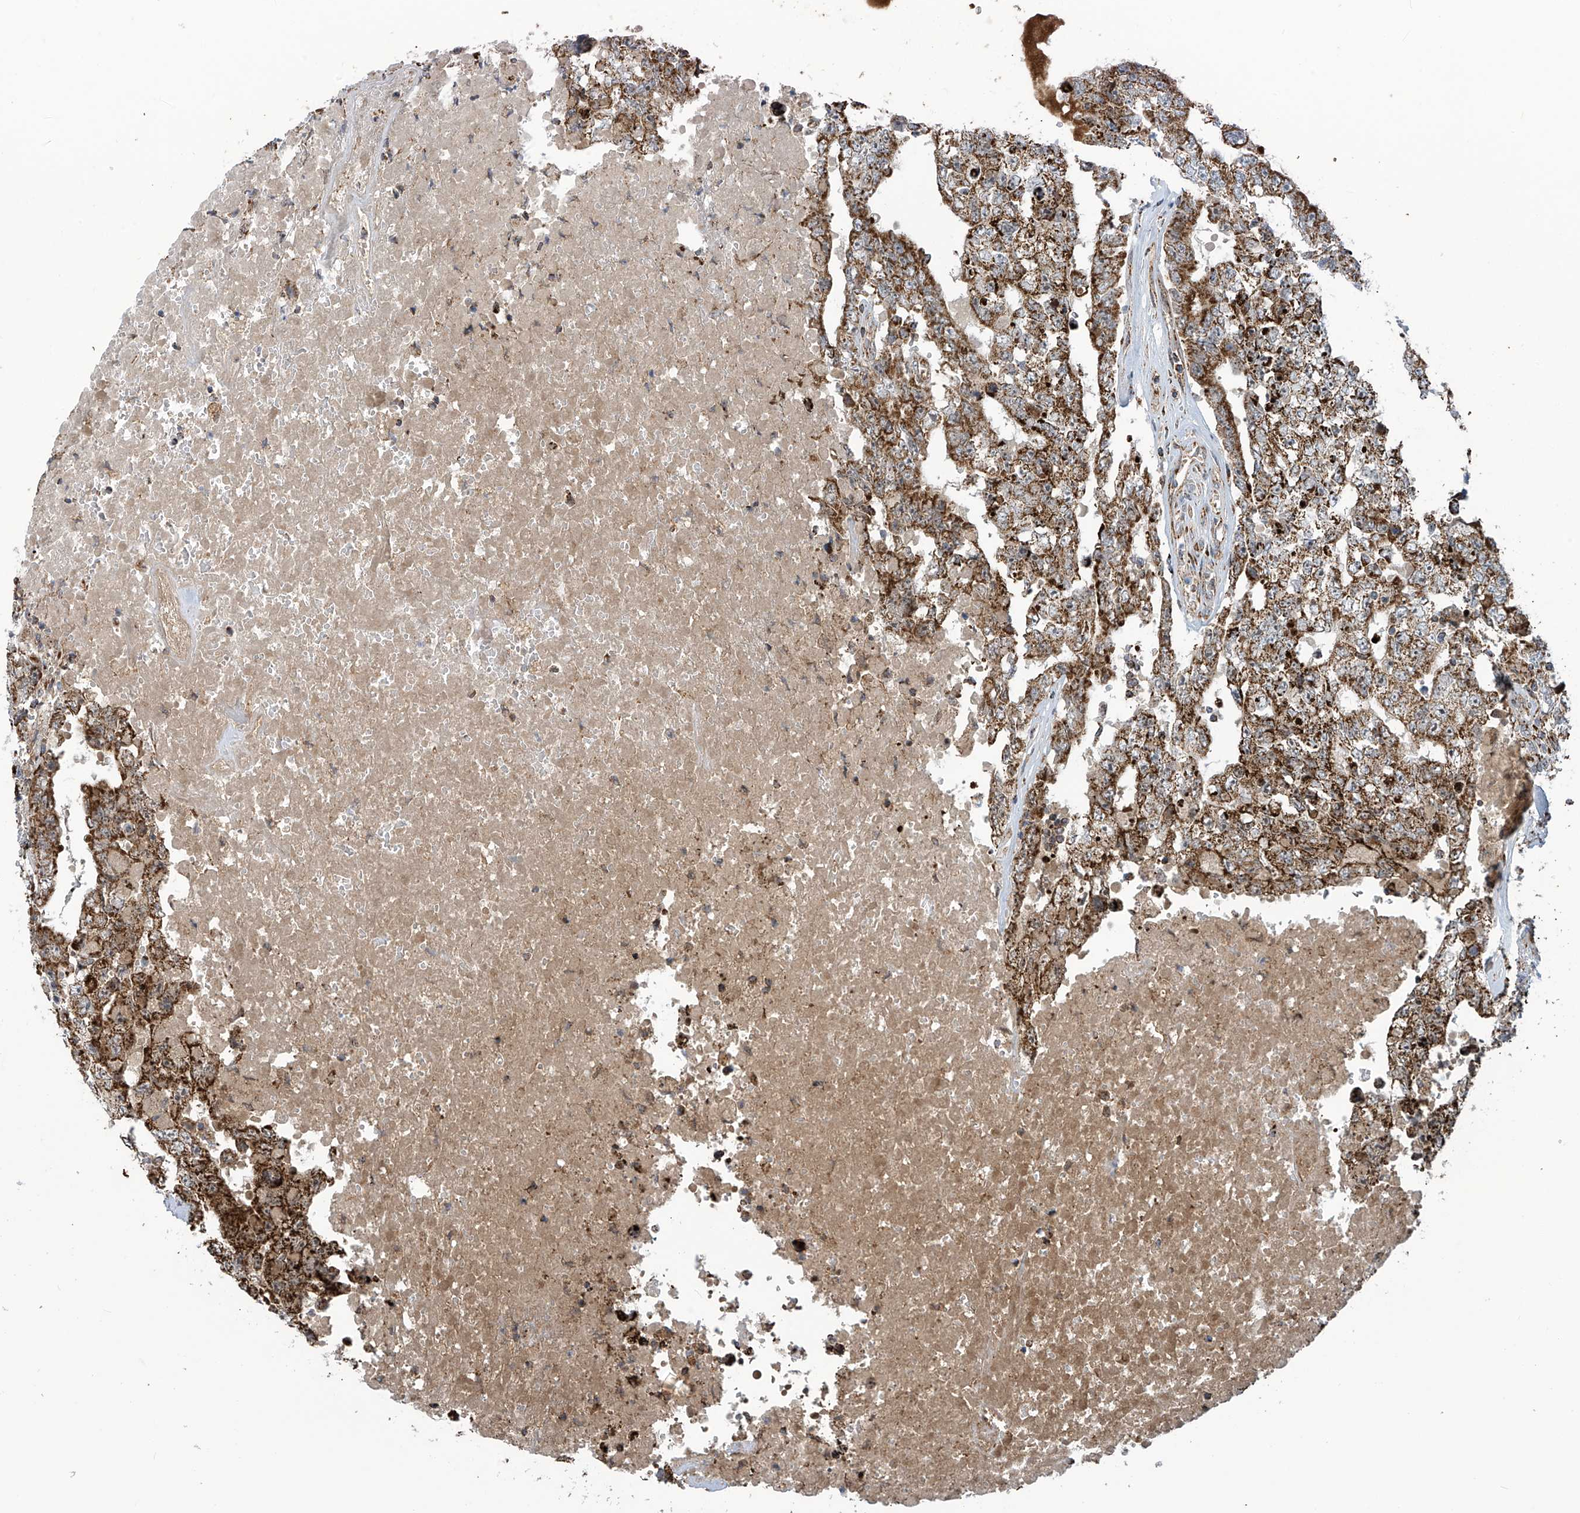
{"staining": {"intensity": "strong", "quantity": ">75%", "location": "cytoplasmic/membranous"}, "tissue": "testis cancer", "cell_type": "Tumor cells", "image_type": "cancer", "snomed": [{"axis": "morphology", "description": "Carcinoma, Embryonal, NOS"}, {"axis": "topography", "description": "Testis"}], "caption": "Immunohistochemistry micrograph of neoplastic tissue: embryonal carcinoma (testis) stained using IHC reveals high levels of strong protein expression localized specifically in the cytoplasmic/membranous of tumor cells, appearing as a cytoplasmic/membranous brown color.", "gene": "COX10", "patient": {"sex": "male", "age": 26}}